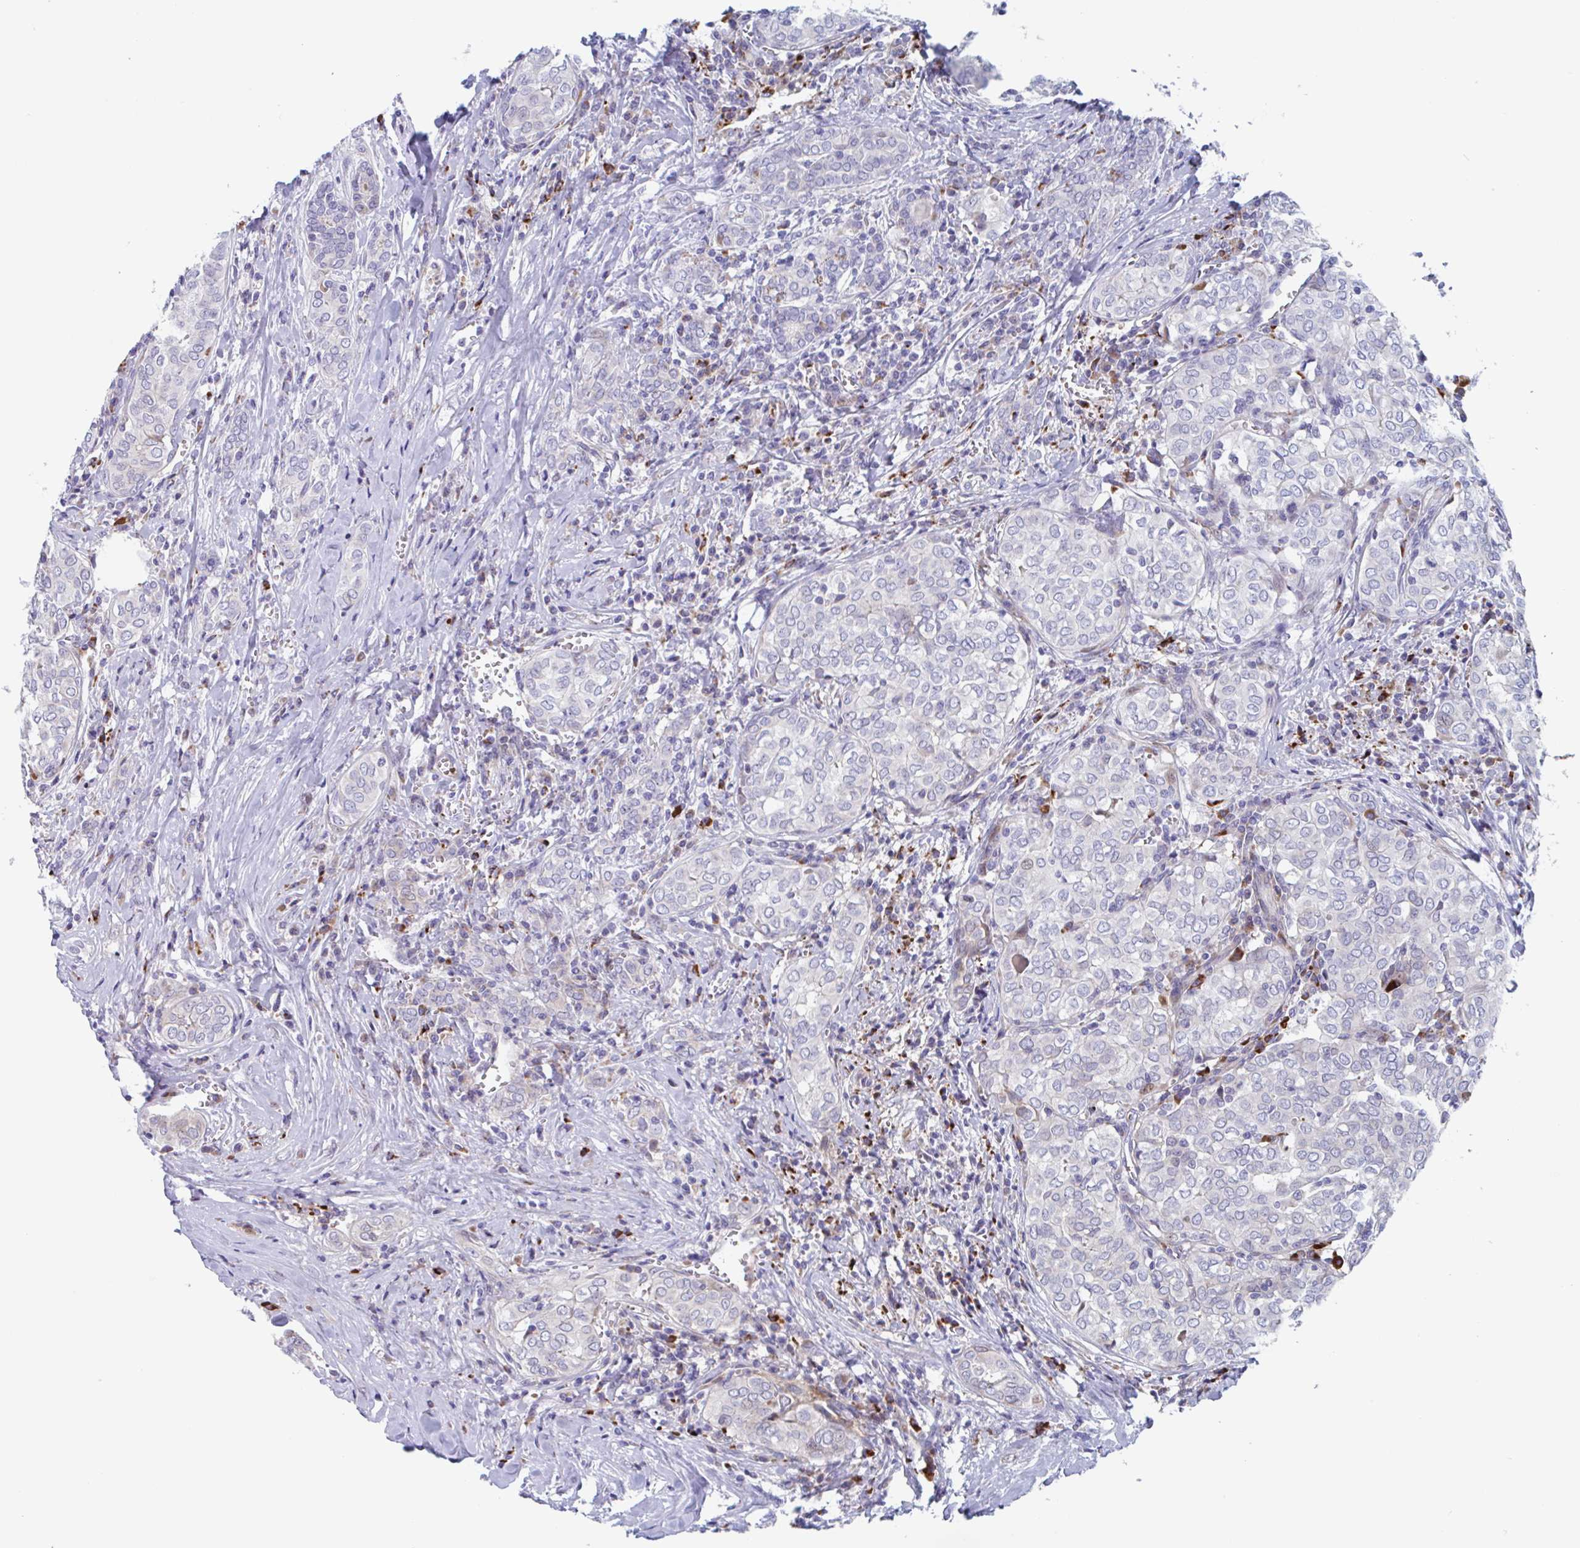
{"staining": {"intensity": "negative", "quantity": "none", "location": "none"}, "tissue": "thyroid cancer", "cell_type": "Tumor cells", "image_type": "cancer", "snomed": [{"axis": "morphology", "description": "Papillary adenocarcinoma, NOS"}, {"axis": "topography", "description": "Thyroid gland"}], "caption": "Immunohistochemical staining of thyroid cancer demonstrates no significant staining in tumor cells.", "gene": "DUXA", "patient": {"sex": "female", "age": 30}}